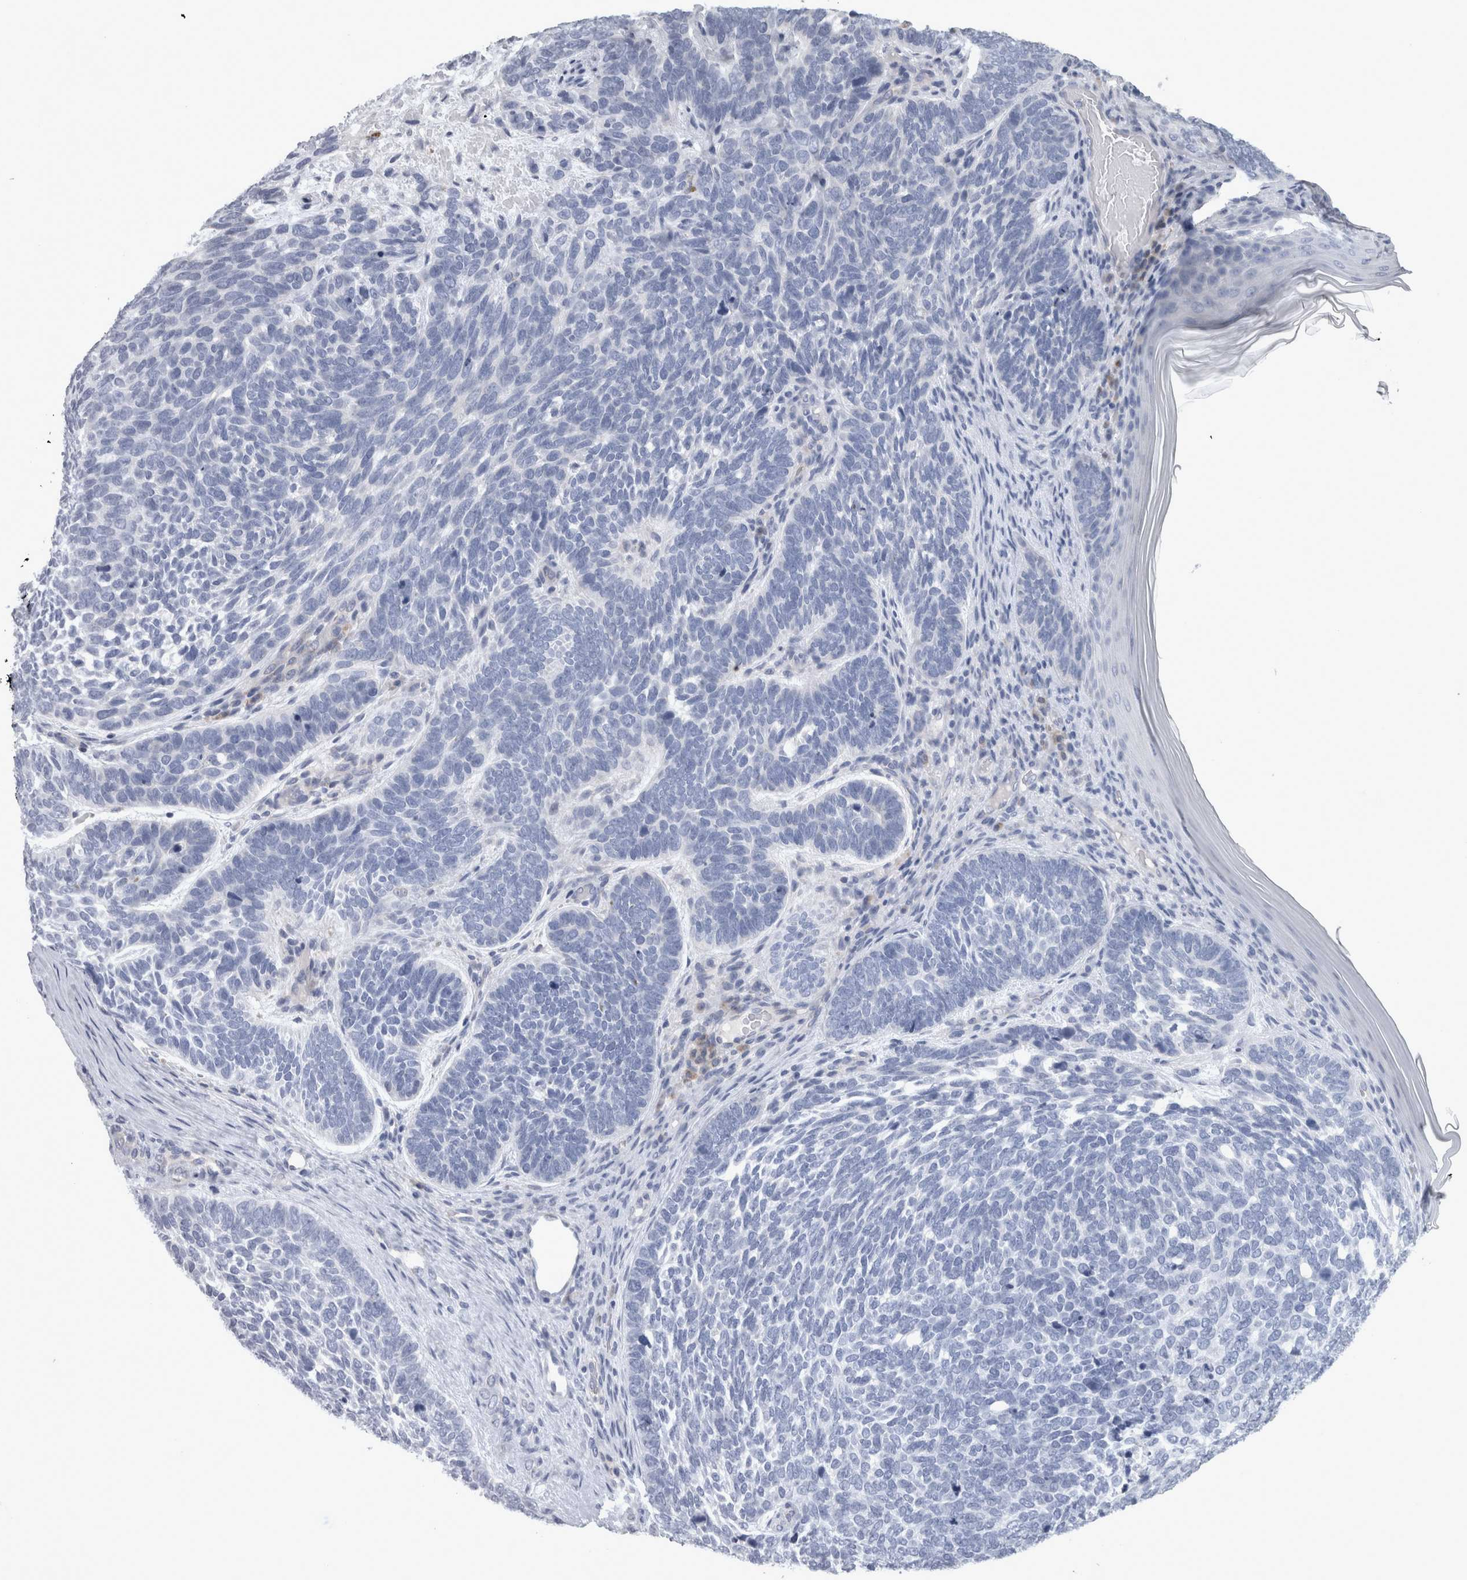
{"staining": {"intensity": "negative", "quantity": "none", "location": "none"}, "tissue": "skin cancer", "cell_type": "Tumor cells", "image_type": "cancer", "snomed": [{"axis": "morphology", "description": "Basal cell carcinoma"}, {"axis": "topography", "description": "Skin"}], "caption": "A photomicrograph of human skin cancer (basal cell carcinoma) is negative for staining in tumor cells. (Immunohistochemistry (ihc), brightfield microscopy, high magnification).", "gene": "TCAP", "patient": {"sex": "female", "age": 85}}